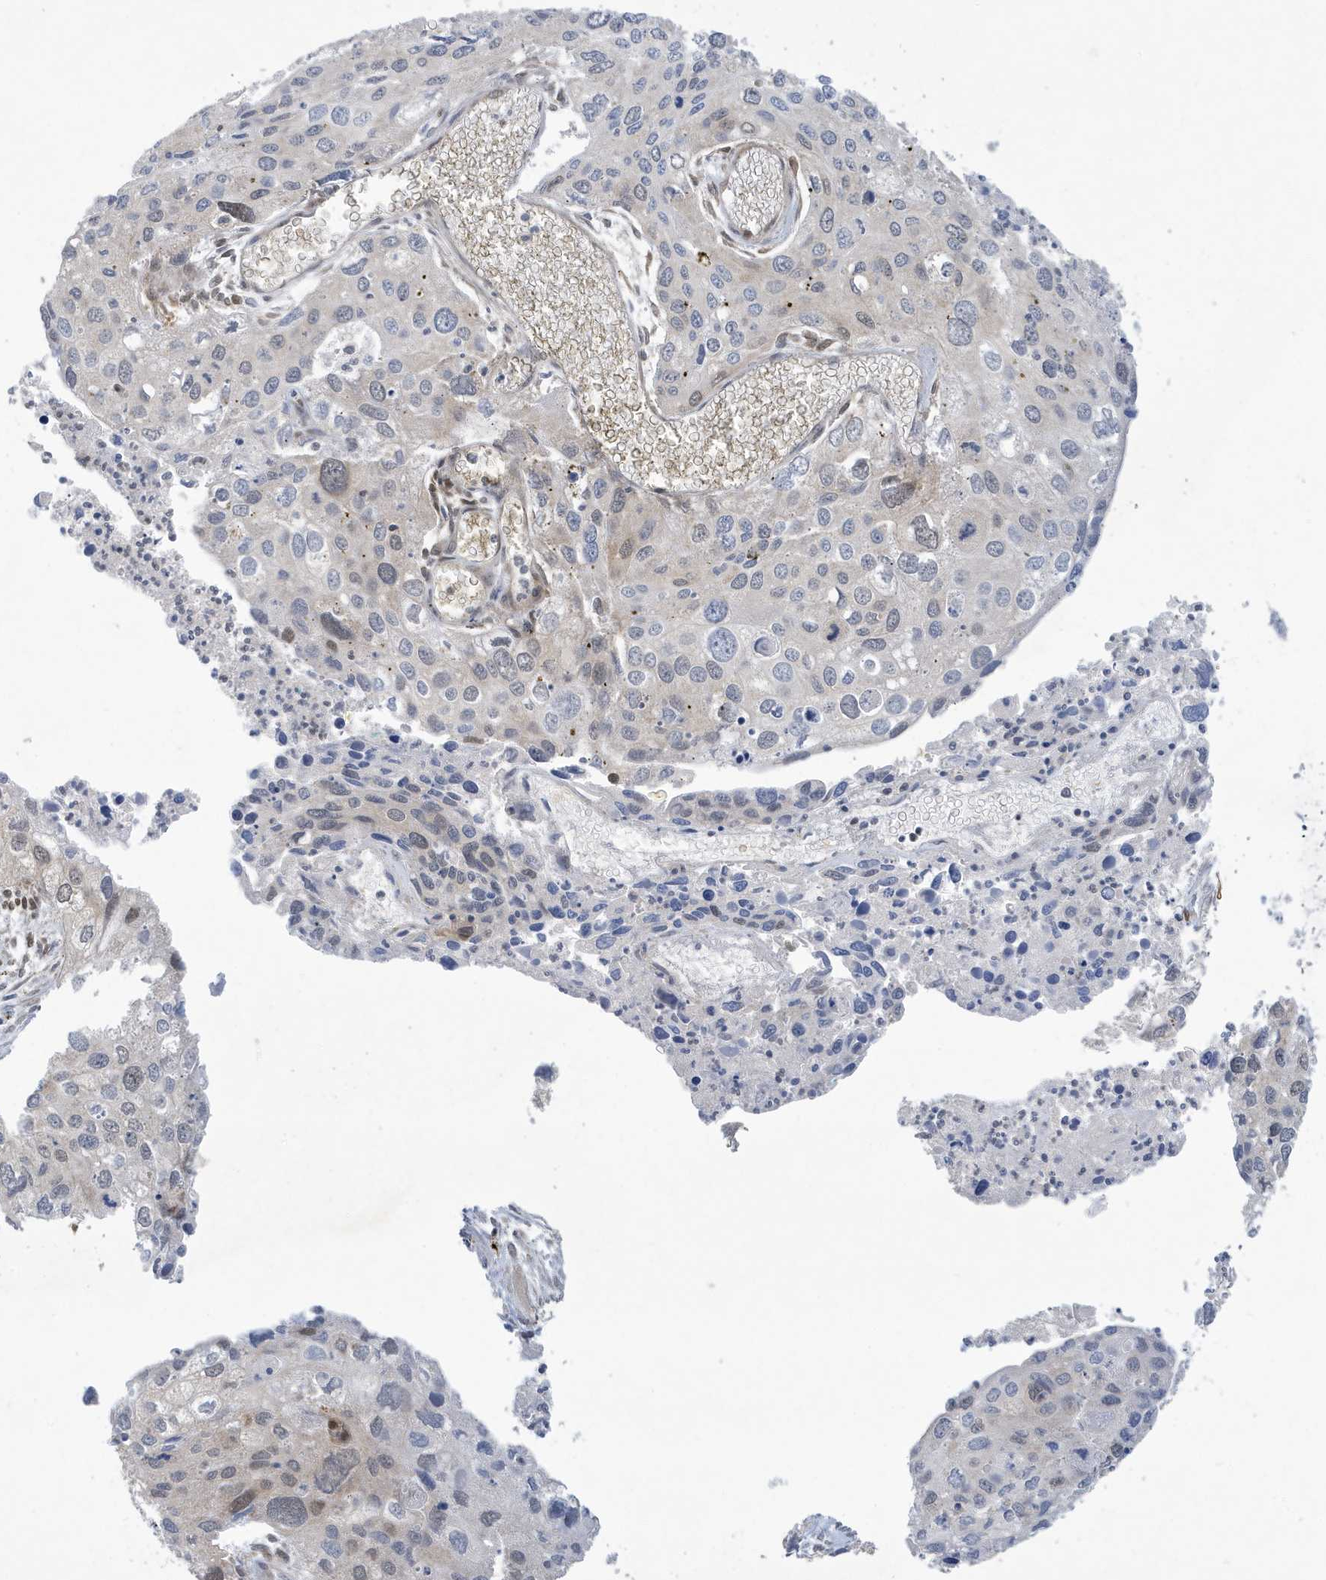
{"staining": {"intensity": "weak", "quantity": "<25%", "location": "nuclear"}, "tissue": "cervical cancer", "cell_type": "Tumor cells", "image_type": "cancer", "snomed": [{"axis": "morphology", "description": "Squamous cell carcinoma, NOS"}, {"axis": "topography", "description": "Cervix"}], "caption": "Immunohistochemistry (IHC) photomicrograph of neoplastic tissue: cervical cancer (squamous cell carcinoma) stained with DAB (3,3'-diaminobenzidine) demonstrates no significant protein staining in tumor cells.", "gene": "NCOA7", "patient": {"sex": "female", "age": 55}}